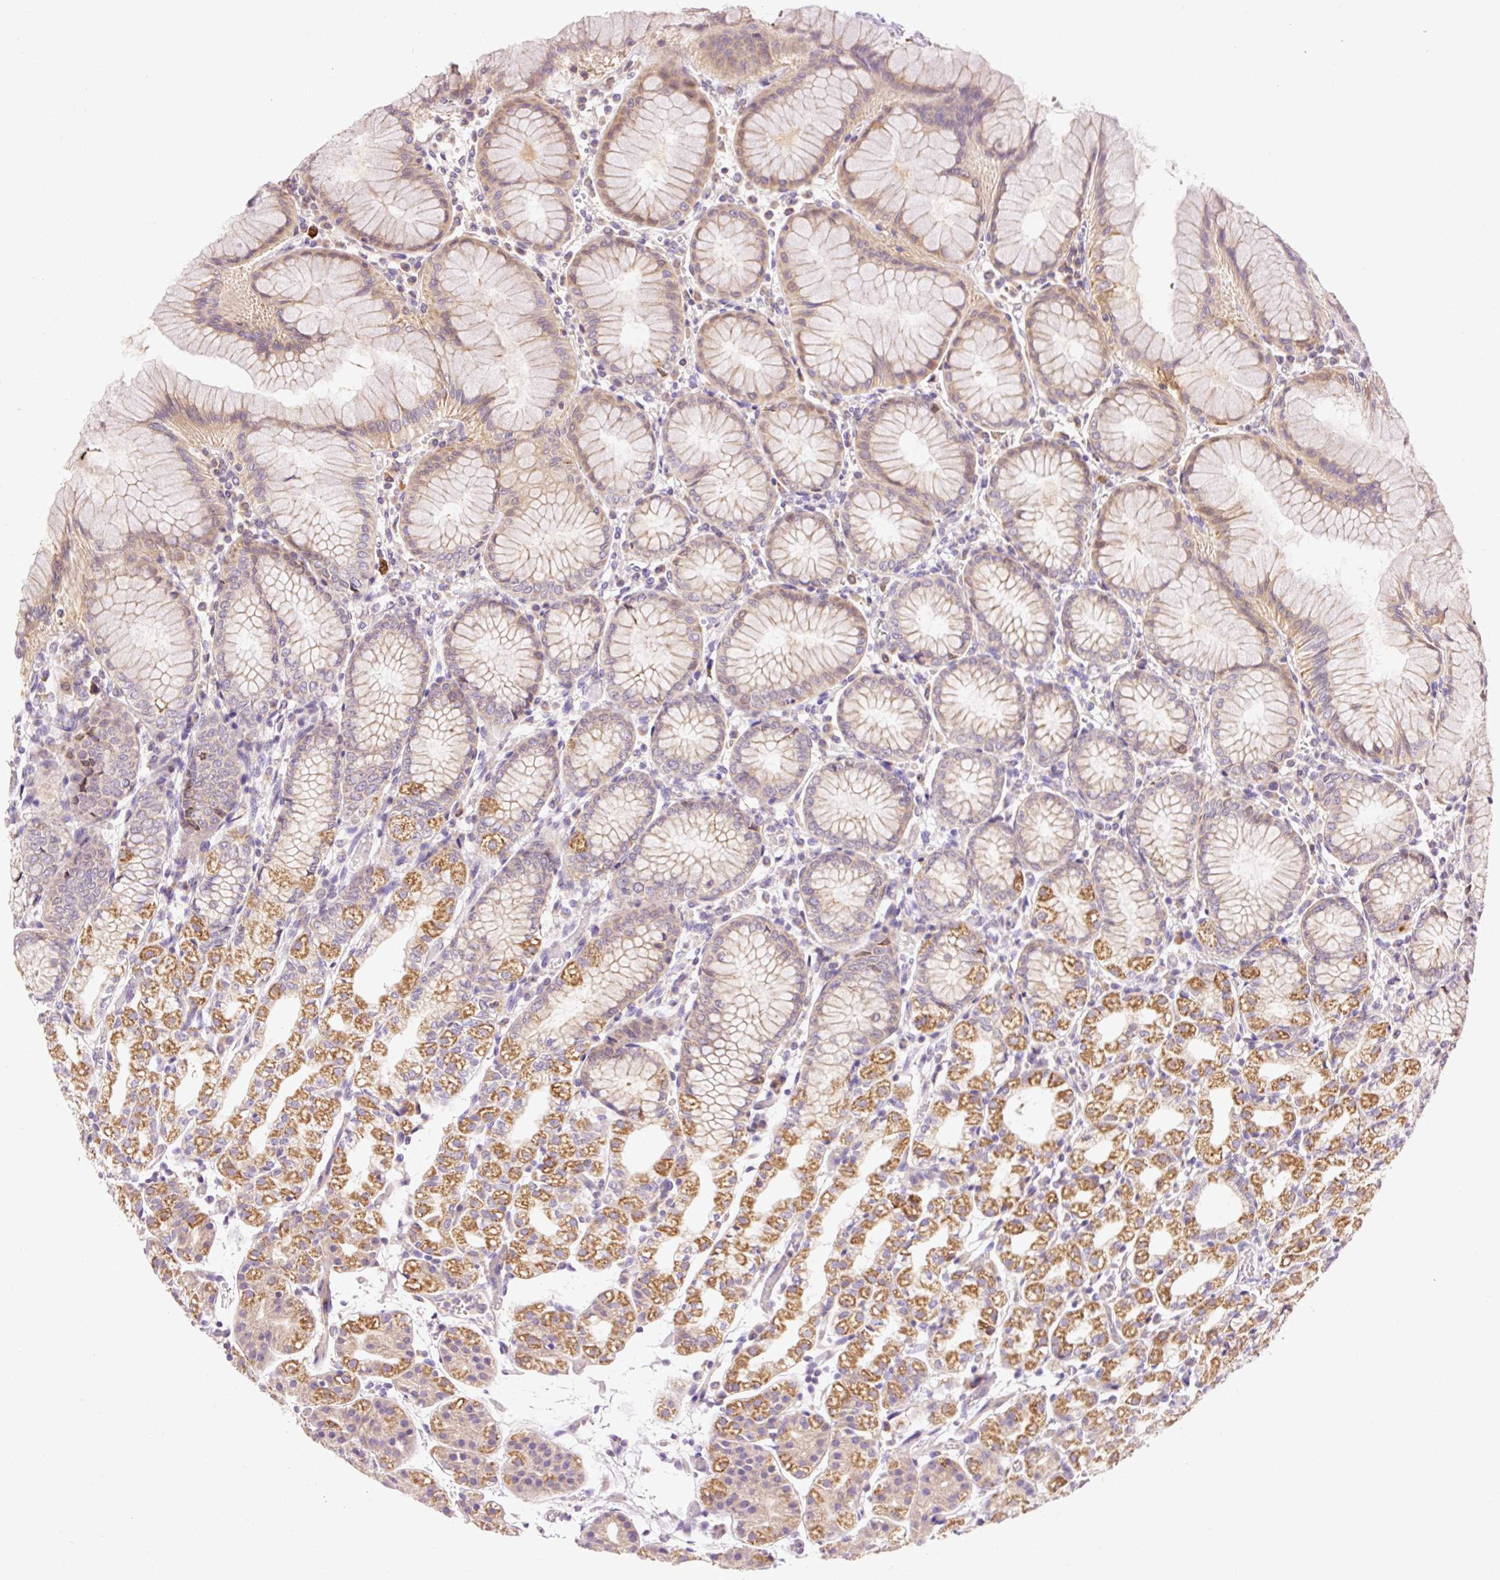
{"staining": {"intensity": "strong", "quantity": "25%-75%", "location": "cytoplasmic/membranous"}, "tissue": "stomach", "cell_type": "Glandular cells", "image_type": "normal", "snomed": [{"axis": "morphology", "description": "Normal tissue, NOS"}, {"axis": "topography", "description": "Stomach"}], "caption": "This image demonstrates immunohistochemistry staining of normal human stomach, with high strong cytoplasmic/membranous staining in approximately 25%-75% of glandular cells.", "gene": "IMMT", "patient": {"sex": "female", "age": 57}}